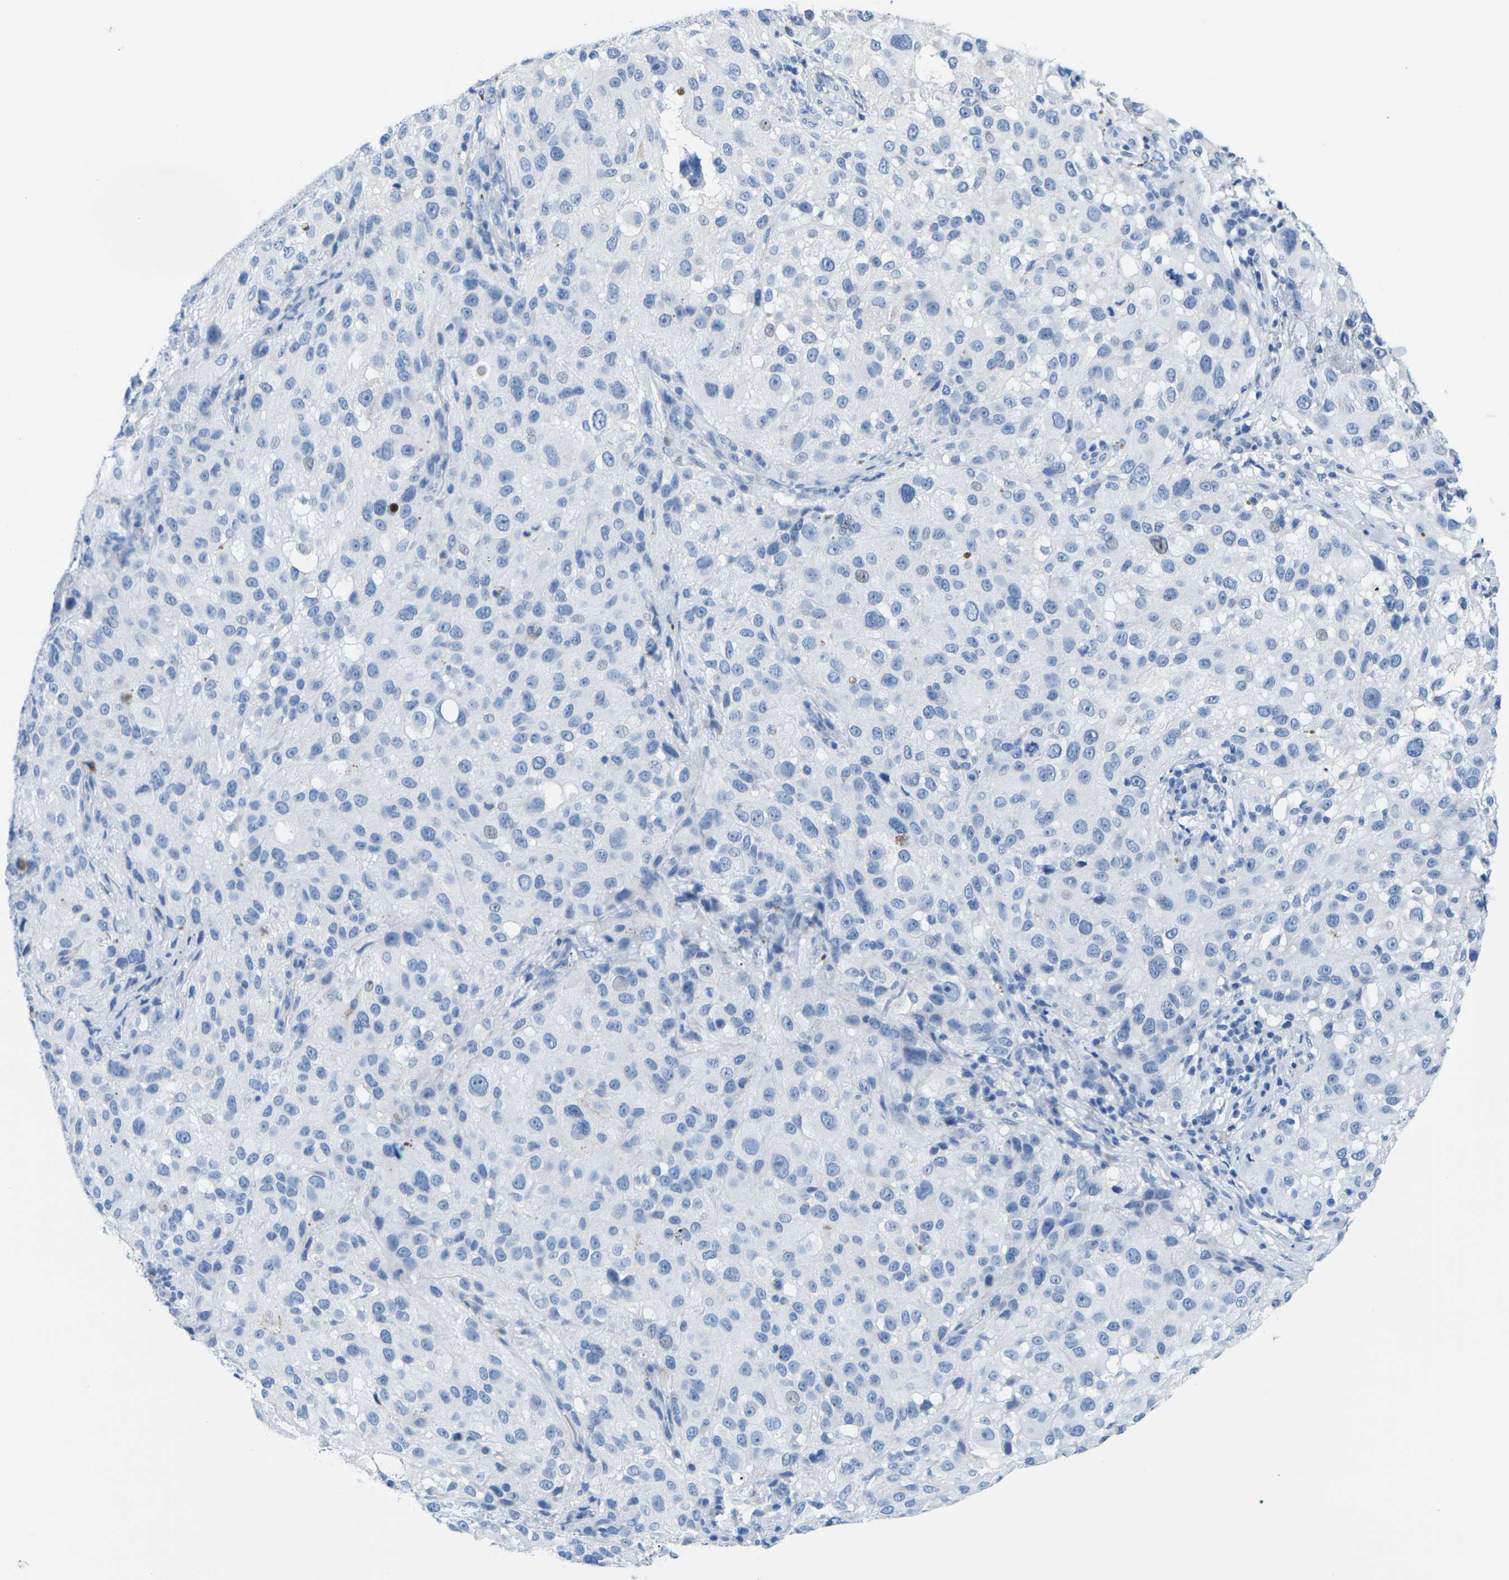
{"staining": {"intensity": "negative", "quantity": "none", "location": "none"}, "tissue": "melanoma", "cell_type": "Tumor cells", "image_type": "cancer", "snomed": [{"axis": "morphology", "description": "Necrosis, NOS"}, {"axis": "morphology", "description": "Malignant melanoma, NOS"}, {"axis": "topography", "description": "Skin"}], "caption": "Immunohistochemistry (IHC) of melanoma demonstrates no staining in tumor cells.", "gene": "SLC12A1", "patient": {"sex": "female", "age": 87}}